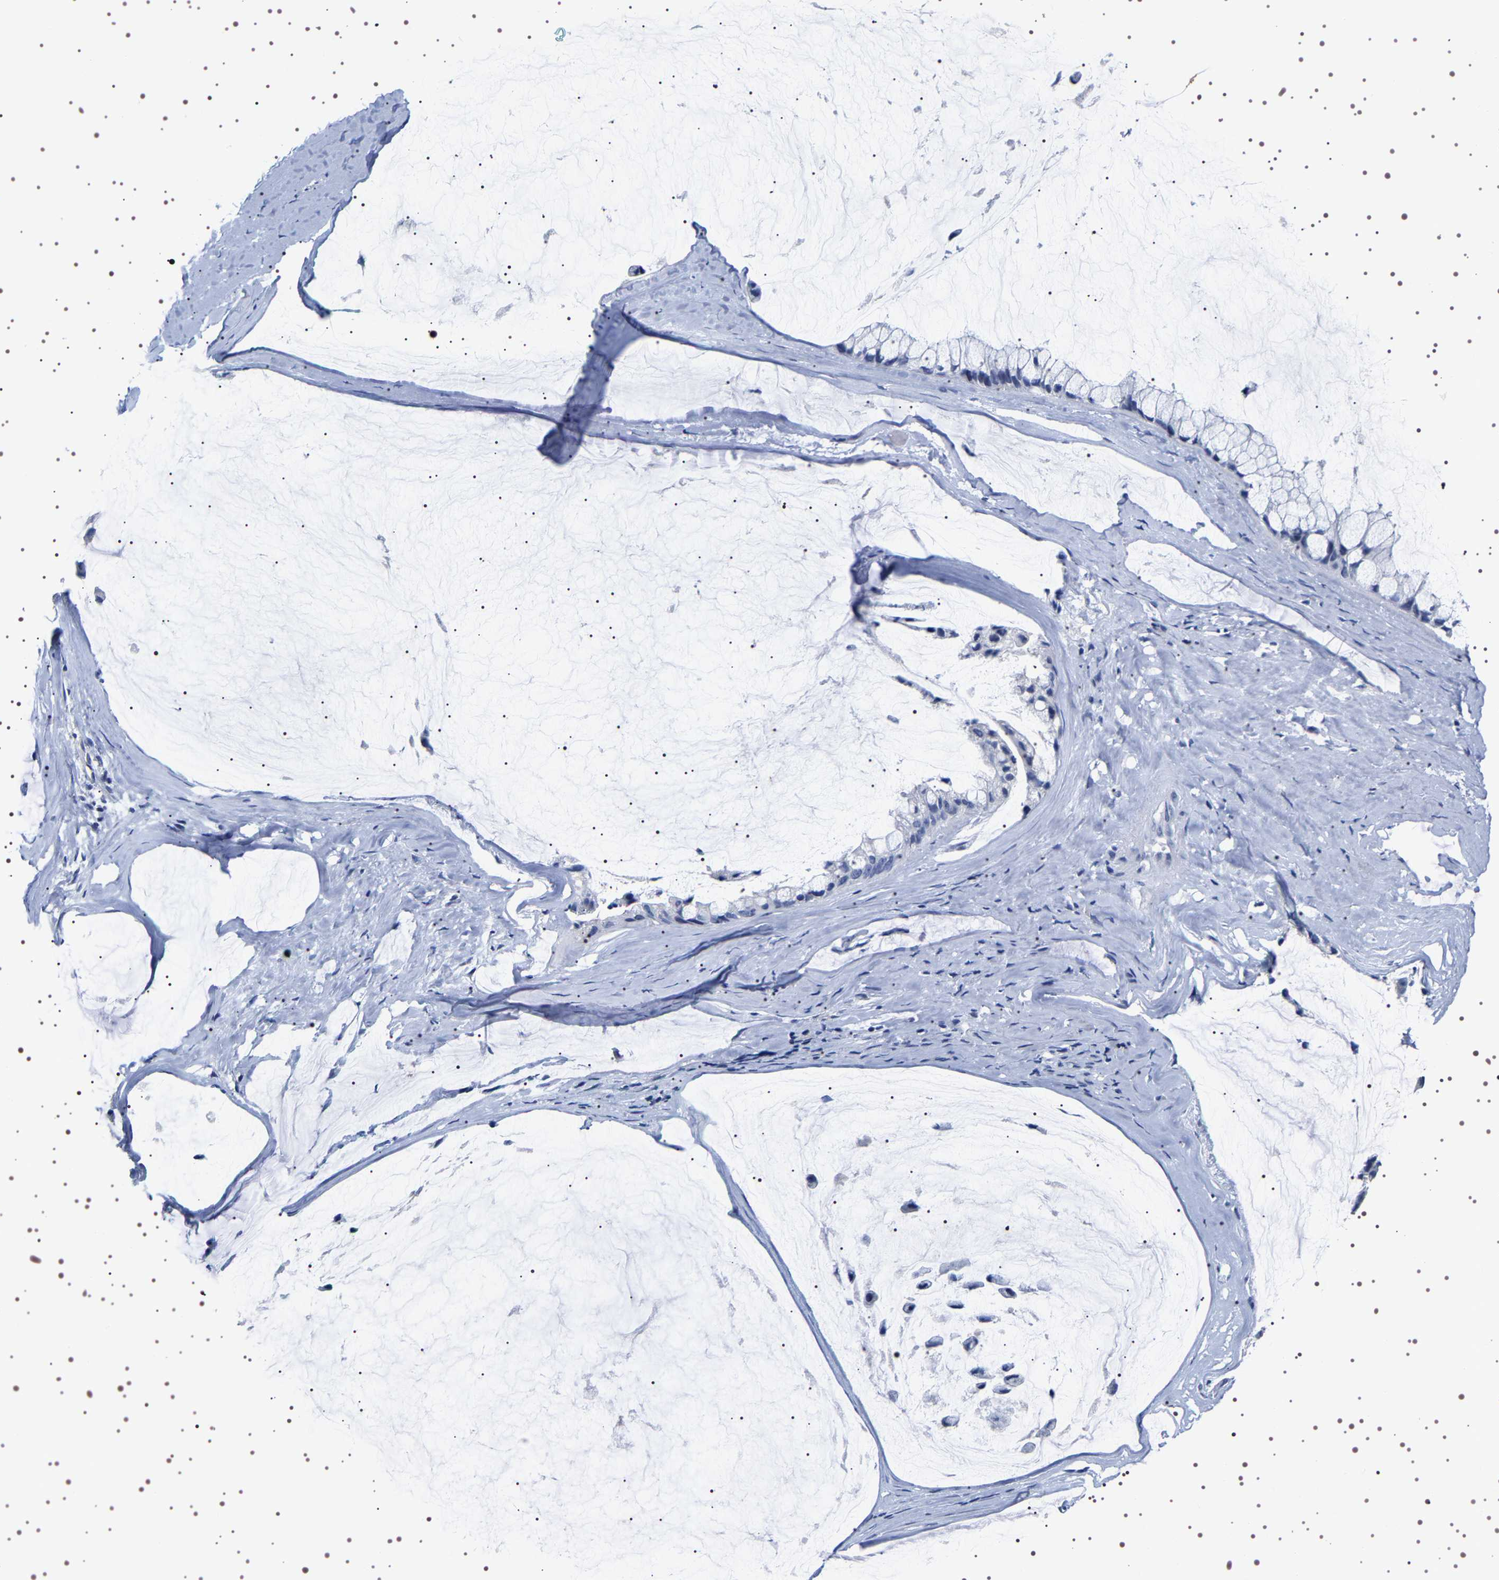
{"staining": {"intensity": "negative", "quantity": "none", "location": "none"}, "tissue": "ovarian cancer", "cell_type": "Tumor cells", "image_type": "cancer", "snomed": [{"axis": "morphology", "description": "Cystadenocarcinoma, mucinous, NOS"}, {"axis": "topography", "description": "Ovary"}], "caption": "DAB (3,3'-diaminobenzidine) immunohistochemical staining of human ovarian cancer exhibits no significant positivity in tumor cells. (Immunohistochemistry (ihc), brightfield microscopy, high magnification).", "gene": "UBQLN3", "patient": {"sex": "female", "age": 39}}